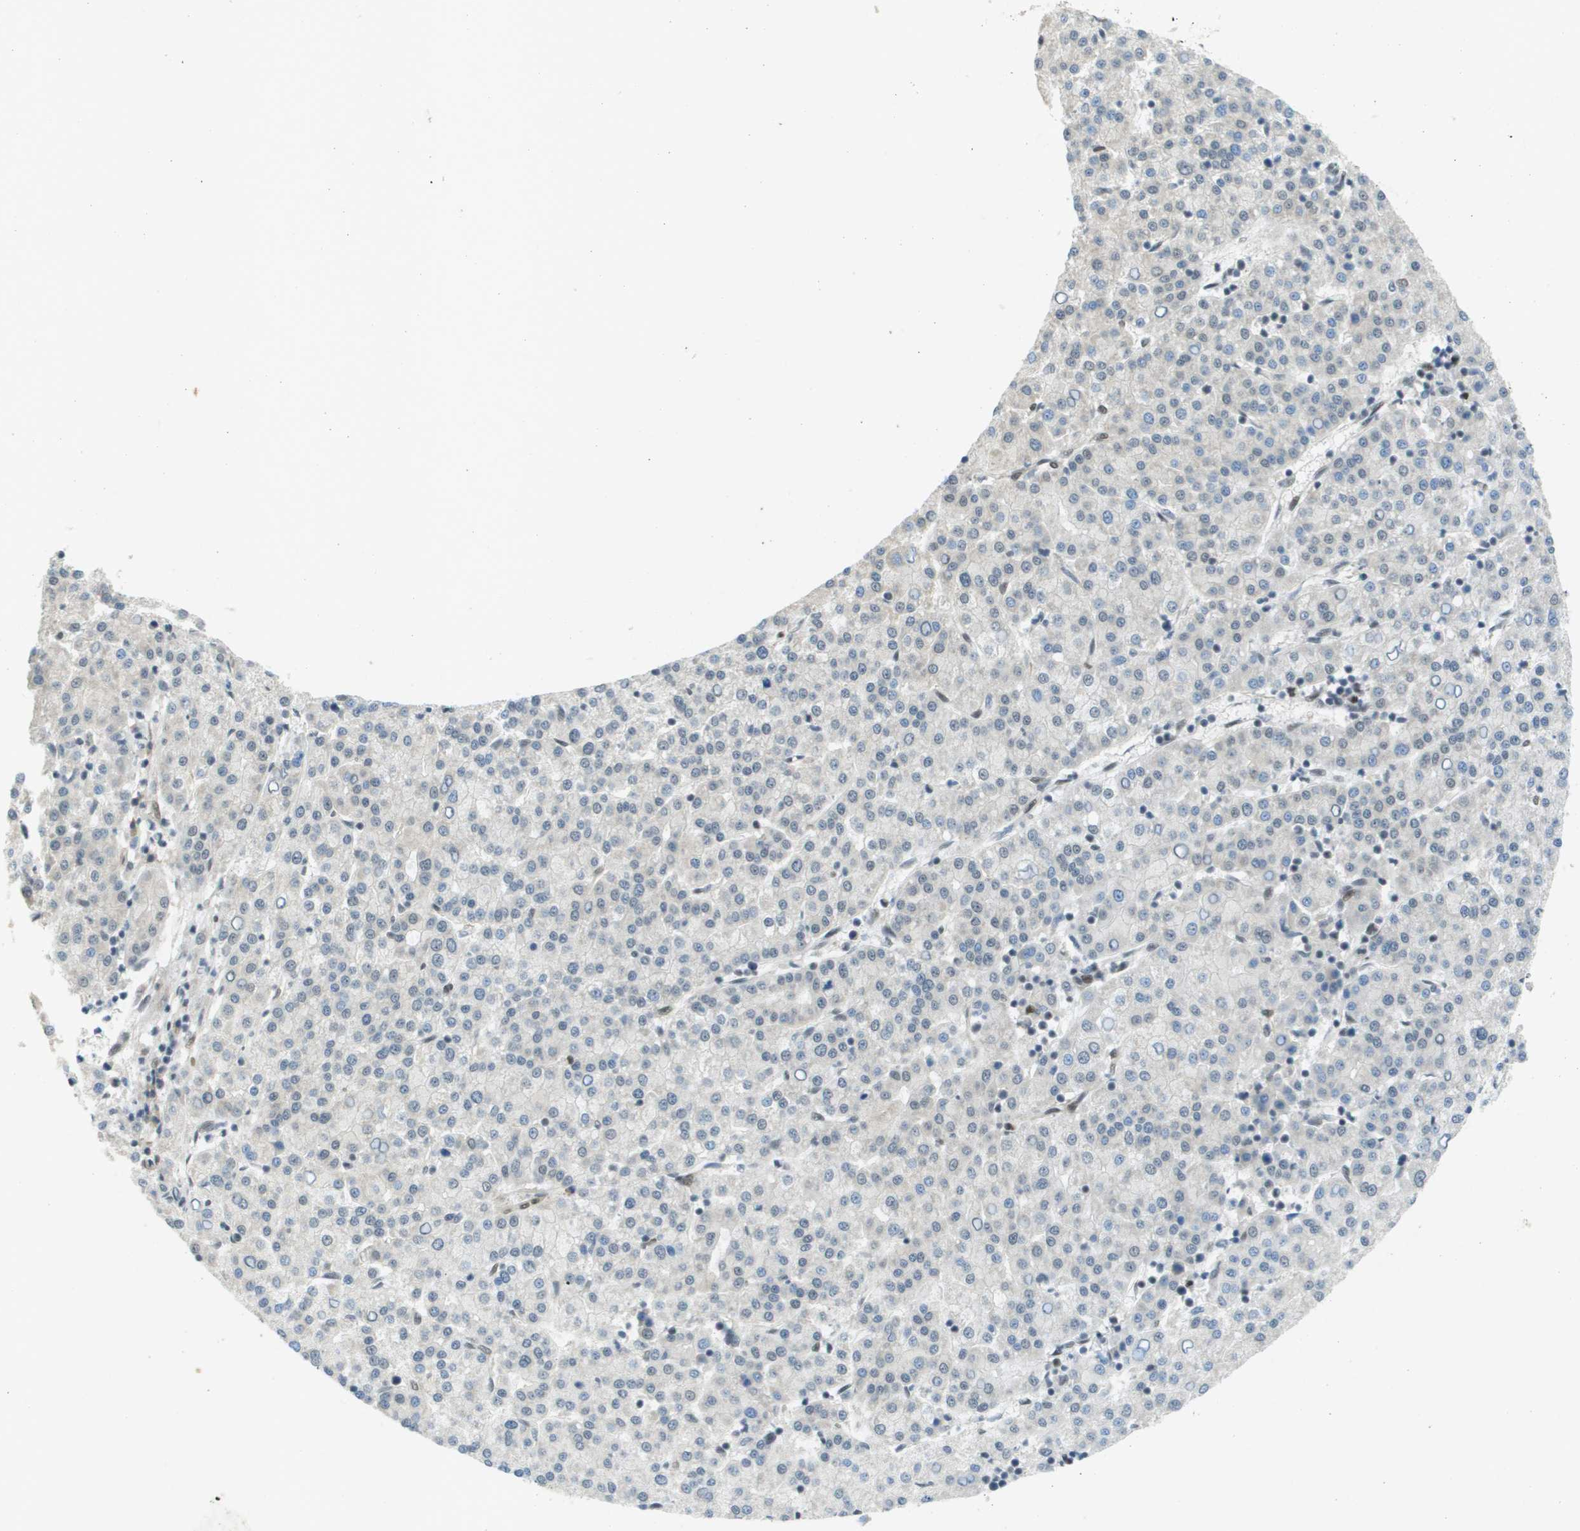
{"staining": {"intensity": "negative", "quantity": "none", "location": "none"}, "tissue": "liver cancer", "cell_type": "Tumor cells", "image_type": "cancer", "snomed": [{"axis": "morphology", "description": "Carcinoma, Hepatocellular, NOS"}, {"axis": "topography", "description": "Liver"}], "caption": "High magnification brightfield microscopy of liver hepatocellular carcinoma stained with DAB (3,3'-diaminobenzidine) (brown) and counterstained with hematoxylin (blue): tumor cells show no significant staining. The staining is performed using DAB (3,3'-diaminobenzidine) brown chromogen with nuclei counter-stained in using hematoxylin.", "gene": "ARID1B", "patient": {"sex": "female", "age": 58}}